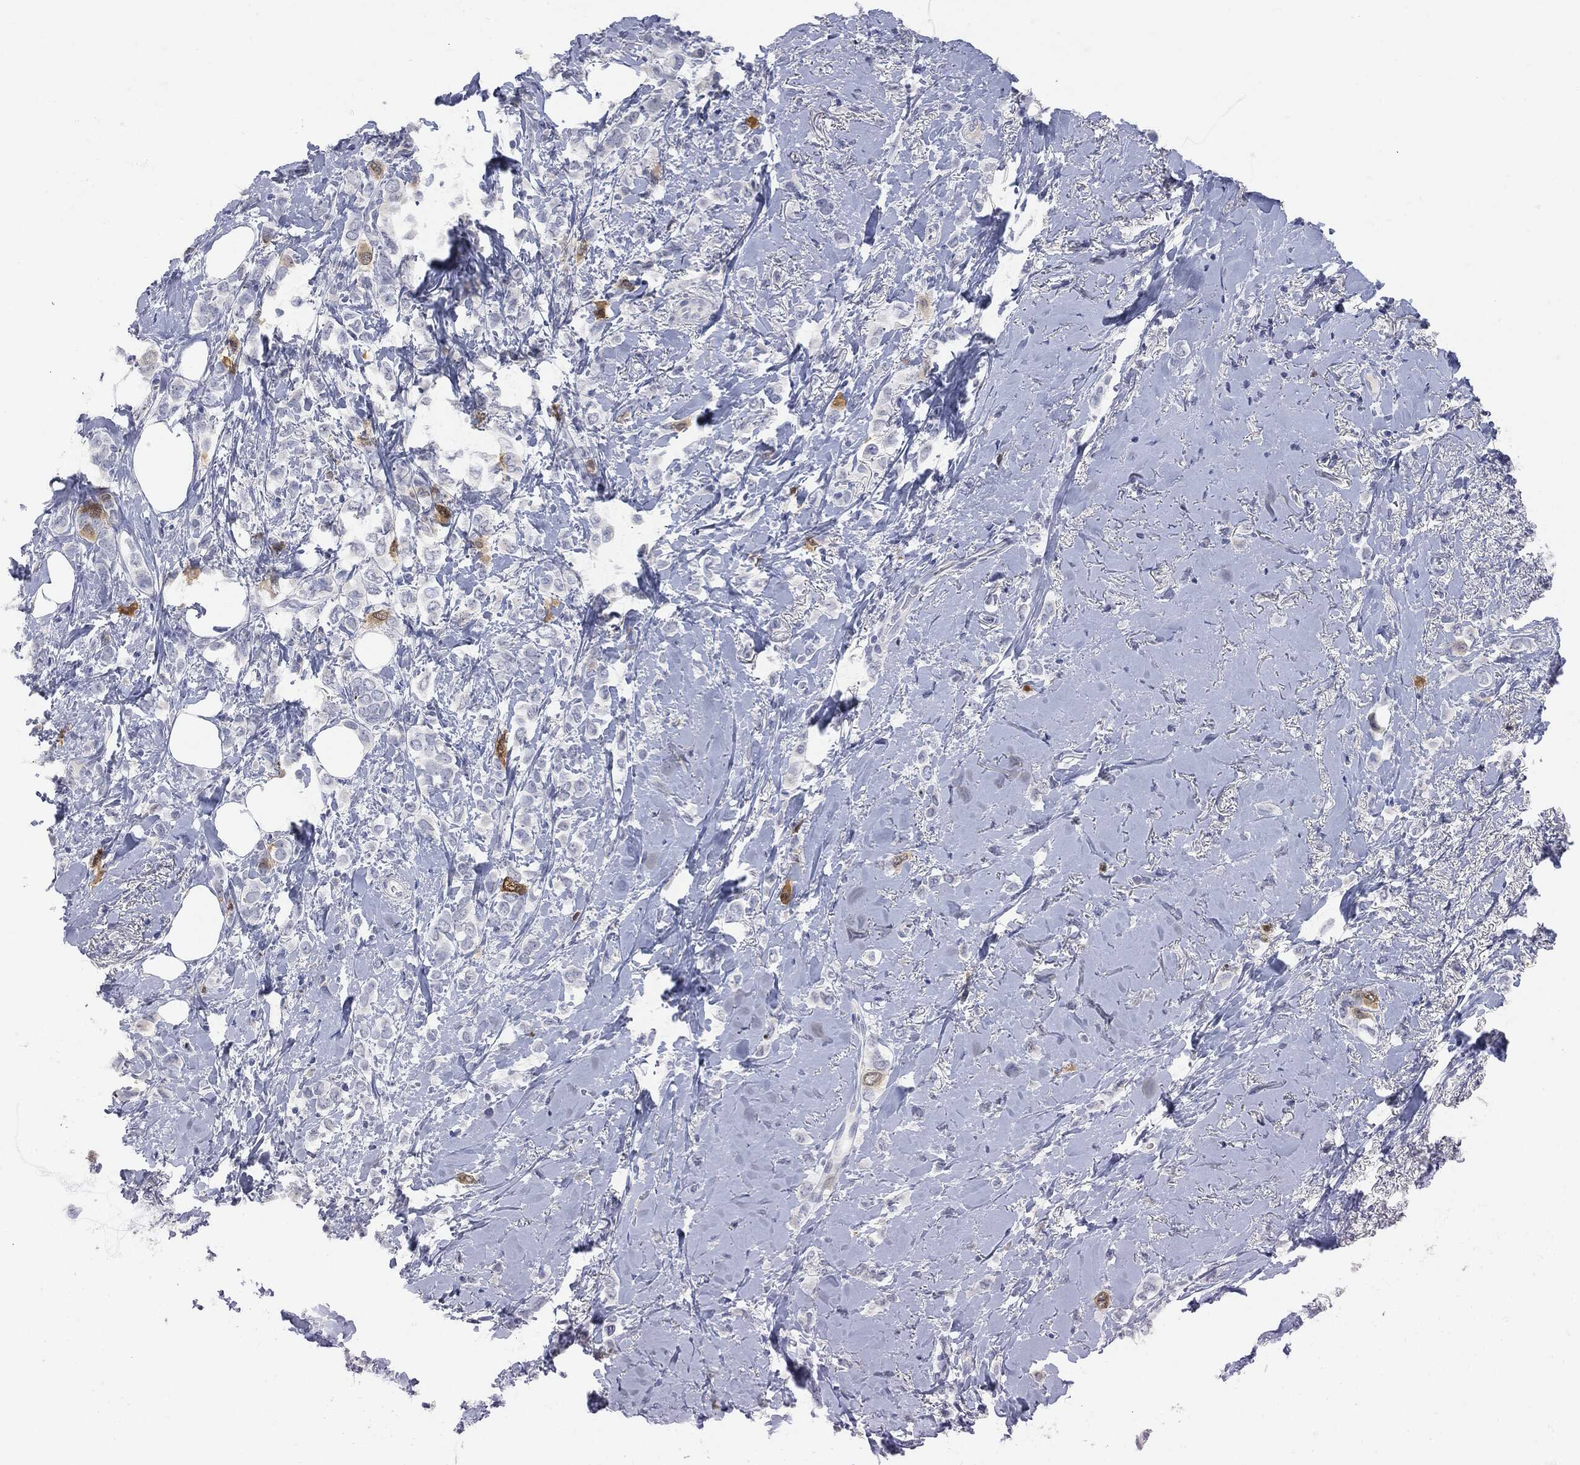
{"staining": {"intensity": "moderate", "quantity": "<25%", "location": "cytoplasmic/membranous"}, "tissue": "breast cancer", "cell_type": "Tumor cells", "image_type": "cancer", "snomed": [{"axis": "morphology", "description": "Lobular carcinoma"}, {"axis": "topography", "description": "Breast"}], "caption": "Lobular carcinoma (breast) stained for a protein (brown) exhibits moderate cytoplasmic/membranous positive positivity in approximately <25% of tumor cells.", "gene": "UBE2C", "patient": {"sex": "female", "age": 66}}